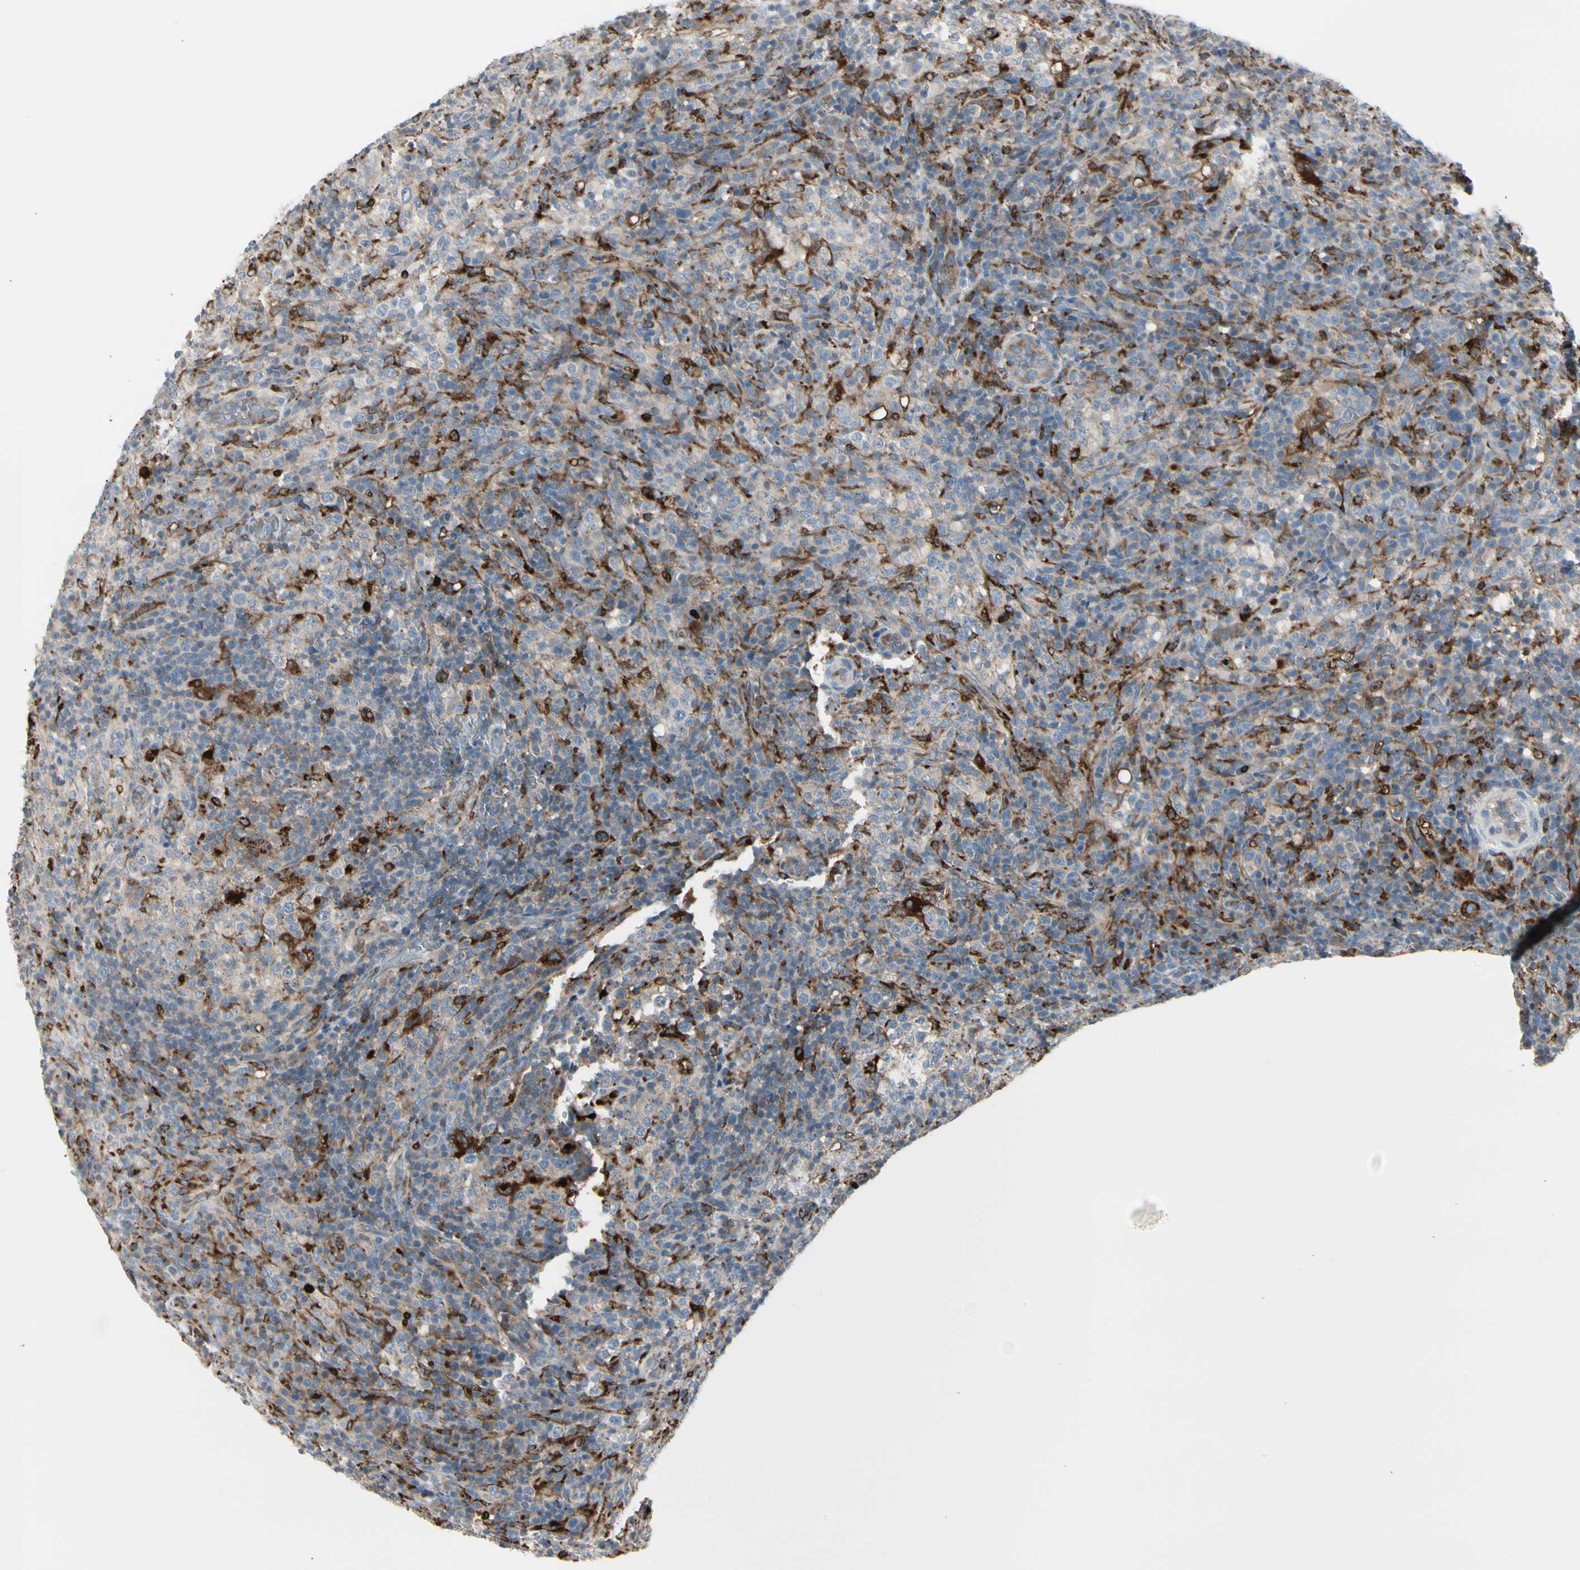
{"staining": {"intensity": "negative", "quantity": "none", "location": "none"}, "tissue": "lymphoma", "cell_type": "Tumor cells", "image_type": "cancer", "snomed": [{"axis": "morphology", "description": "Malignant lymphoma, non-Hodgkin's type, High grade"}, {"axis": "topography", "description": "Lymph node"}], "caption": "A photomicrograph of human high-grade malignant lymphoma, non-Hodgkin's type is negative for staining in tumor cells.", "gene": "ATP6V1B2", "patient": {"sex": "female", "age": 76}}